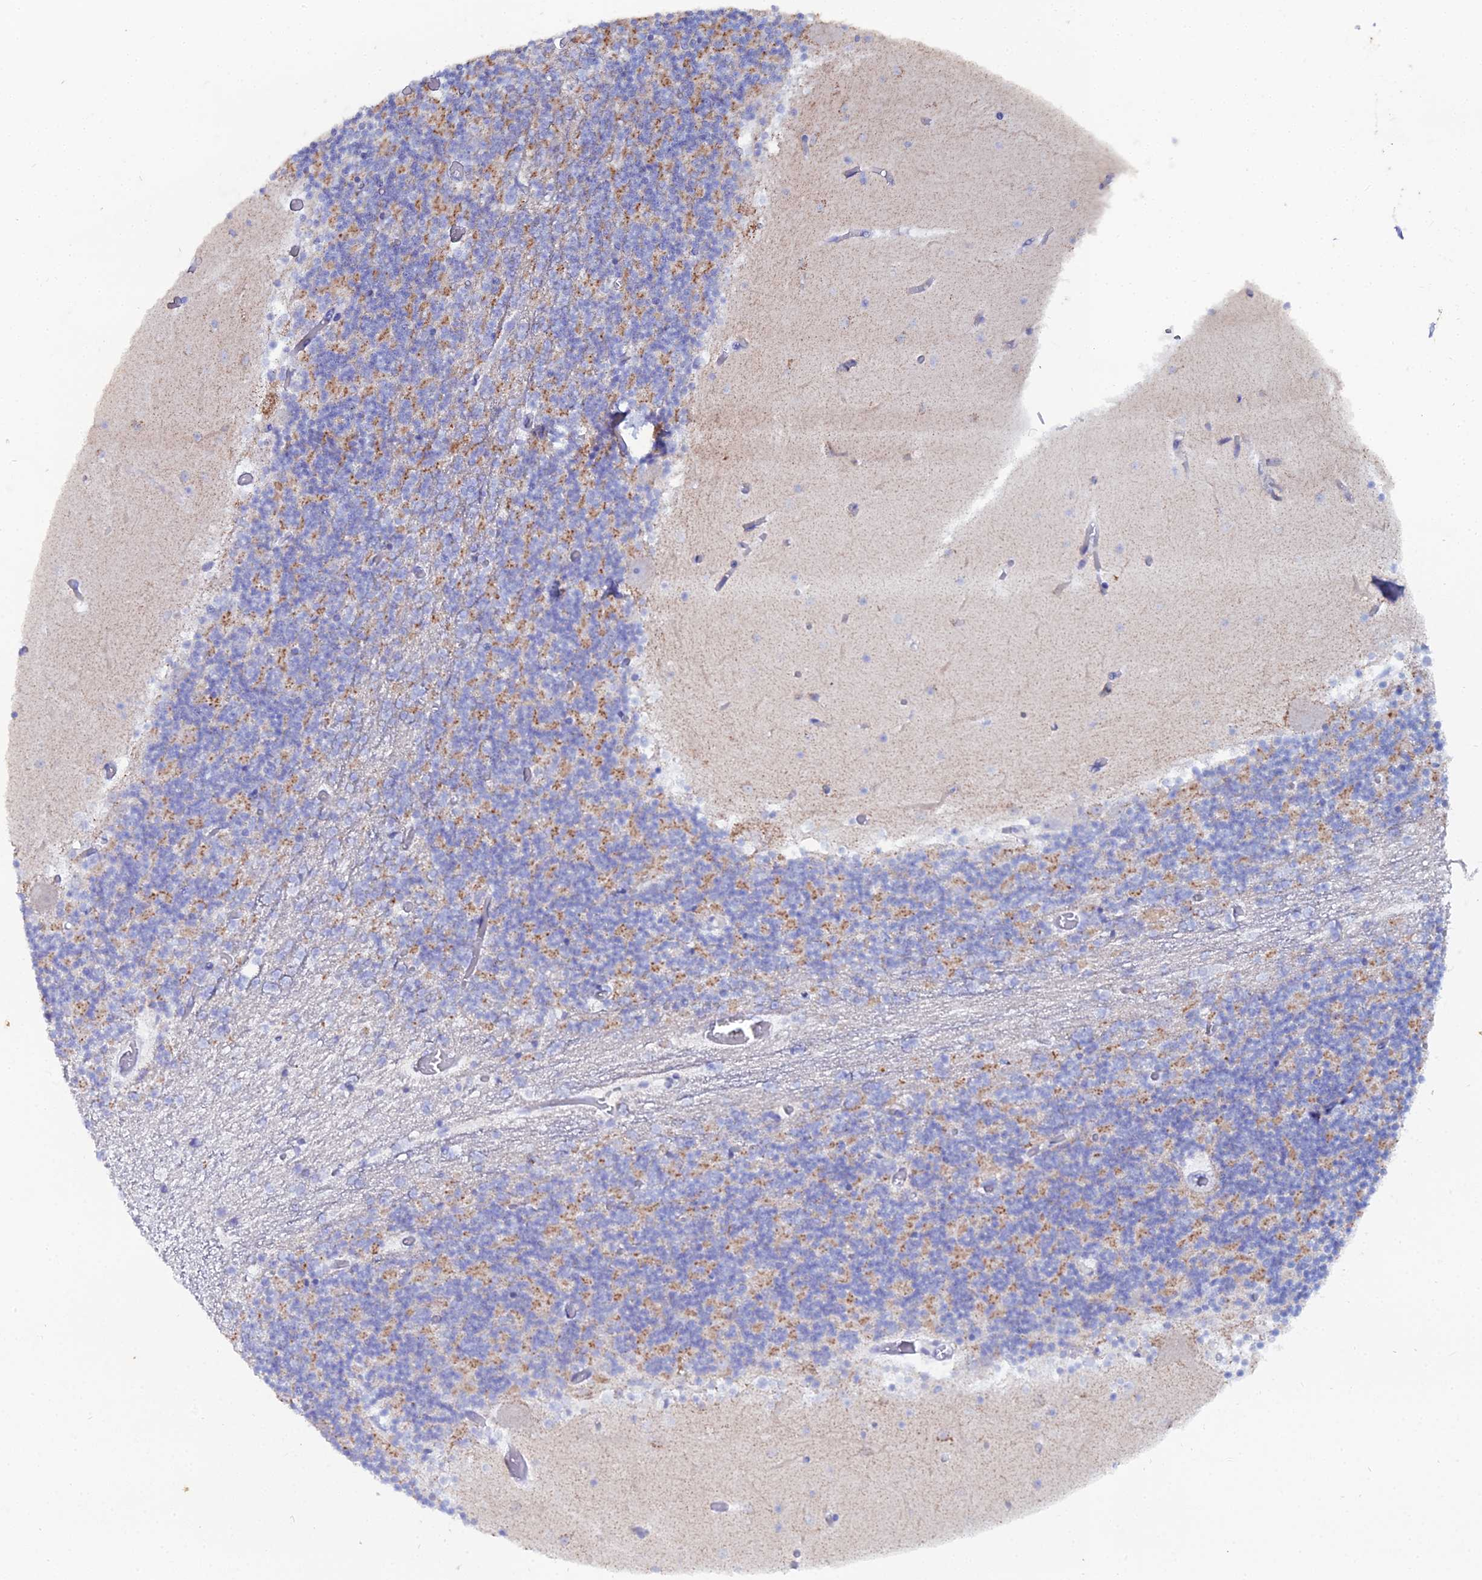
{"staining": {"intensity": "moderate", "quantity": "25%-75%", "location": "cytoplasmic/membranous"}, "tissue": "cerebellum", "cell_type": "Cells in granular layer", "image_type": "normal", "snomed": [{"axis": "morphology", "description": "Normal tissue, NOS"}, {"axis": "topography", "description": "Cerebellum"}], "caption": "Immunohistochemistry (IHC) photomicrograph of normal cerebellum stained for a protein (brown), which demonstrates medium levels of moderate cytoplasmic/membranous staining in about 25%-75% of cells in granular layer.", "gene": "DHX34", "patient": {"sex": "female", "age": 28}}